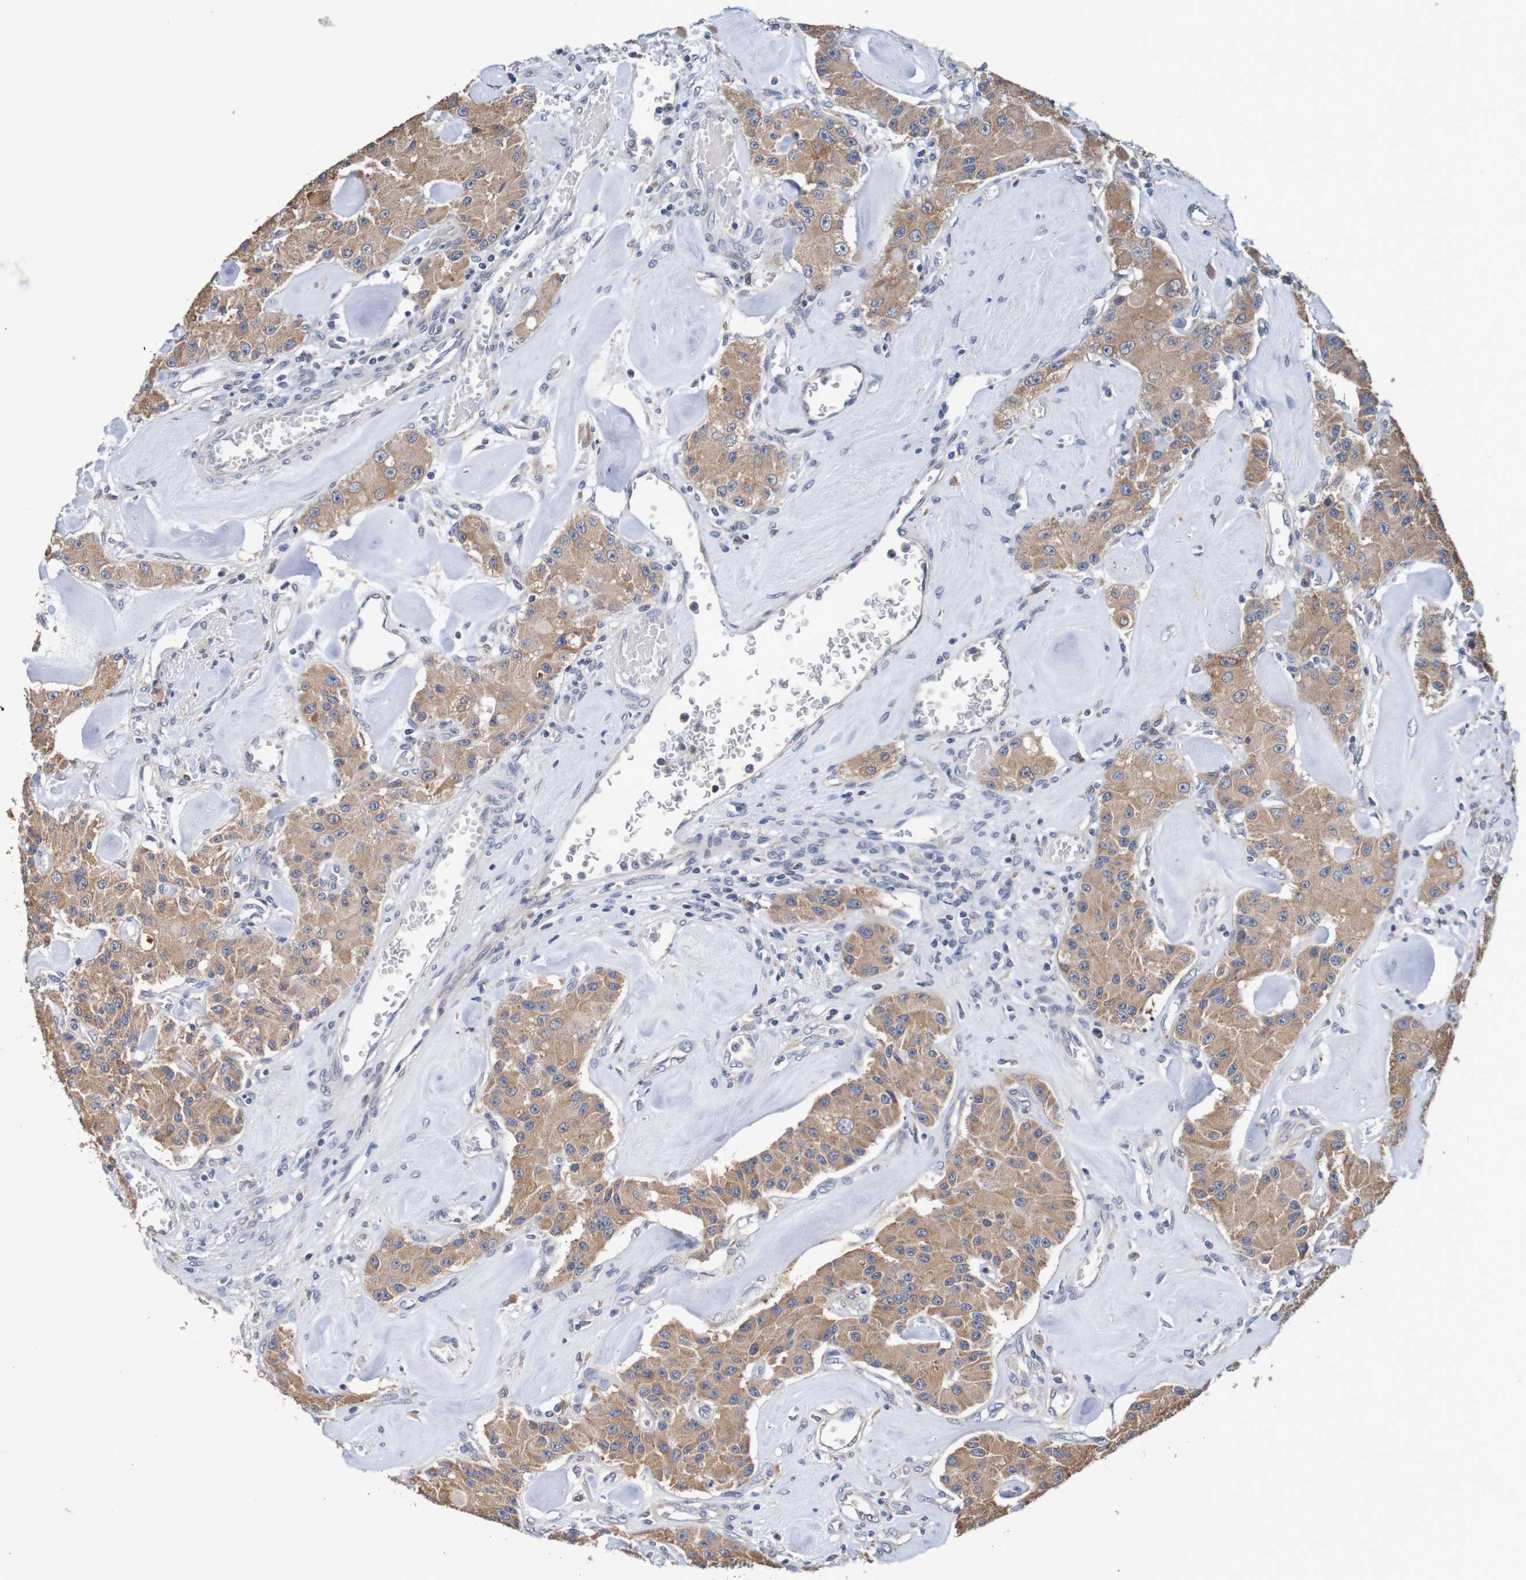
{"staining": {"intensity": "moderate", "quantity": ">75%", "location": "cytoplasmic/membranous"}, "tissue": "carcinoid", "cell_type": "Tumor cells", "image_type": "cancer", "snomed": [{"axis": "morphology", "description": "Carcinoid, malignant, NOS"}, {"axis": "topography", "description": "Pancreas"}], "caption": "The histopathology image shows immunohistochemical staining of carcinoid. There is moderate cytoplasmic/membranous positivity is appreciated in about >75% of tumor cells.", "gene": "FIBP", "patient": {"sex": "male", "age": 41}}